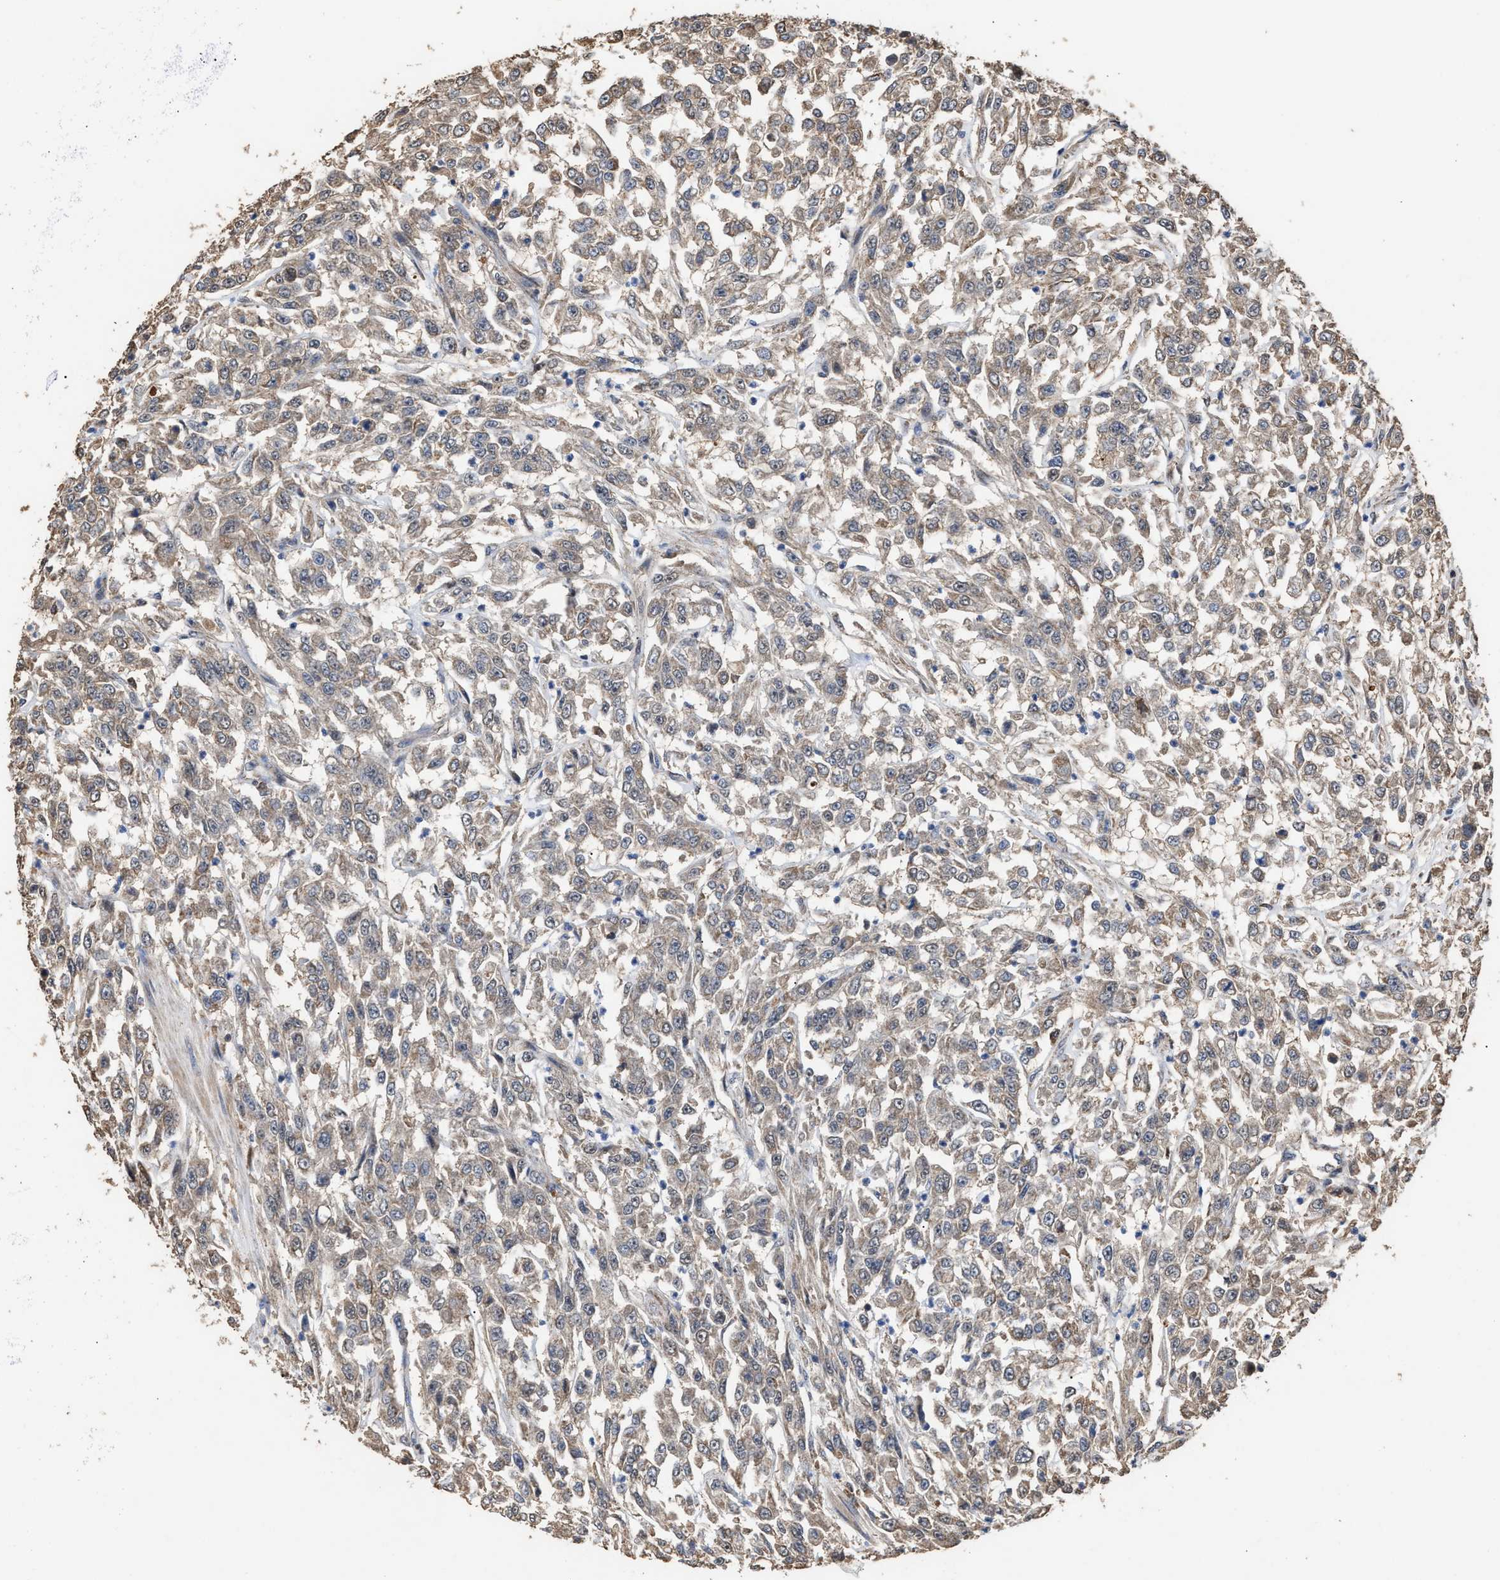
{"staining": {"intensity": "weak", "quantity": "25%-75%", "location": "cytoplasmic/membranous"}, "tissue": "urothelial cancer", "cell_type": "Tumor cells", "image_type": "cancer", "snomed": [{"axis": "morphology", "description": "Urothelial carcinoma, High grade"}, {"axis": "topography", "description": "Urinary bladder"}], "caption": "Tumor cells show low levels of weak cytoplasmic/membranous expression in approximately 25%-75% of cells in human urothelial cancer. (DAB = brown stain, brightfield microscopy at high magnification).", "gene": "ZNHIT6", "patient": {"sex": "male", "age": 46}}